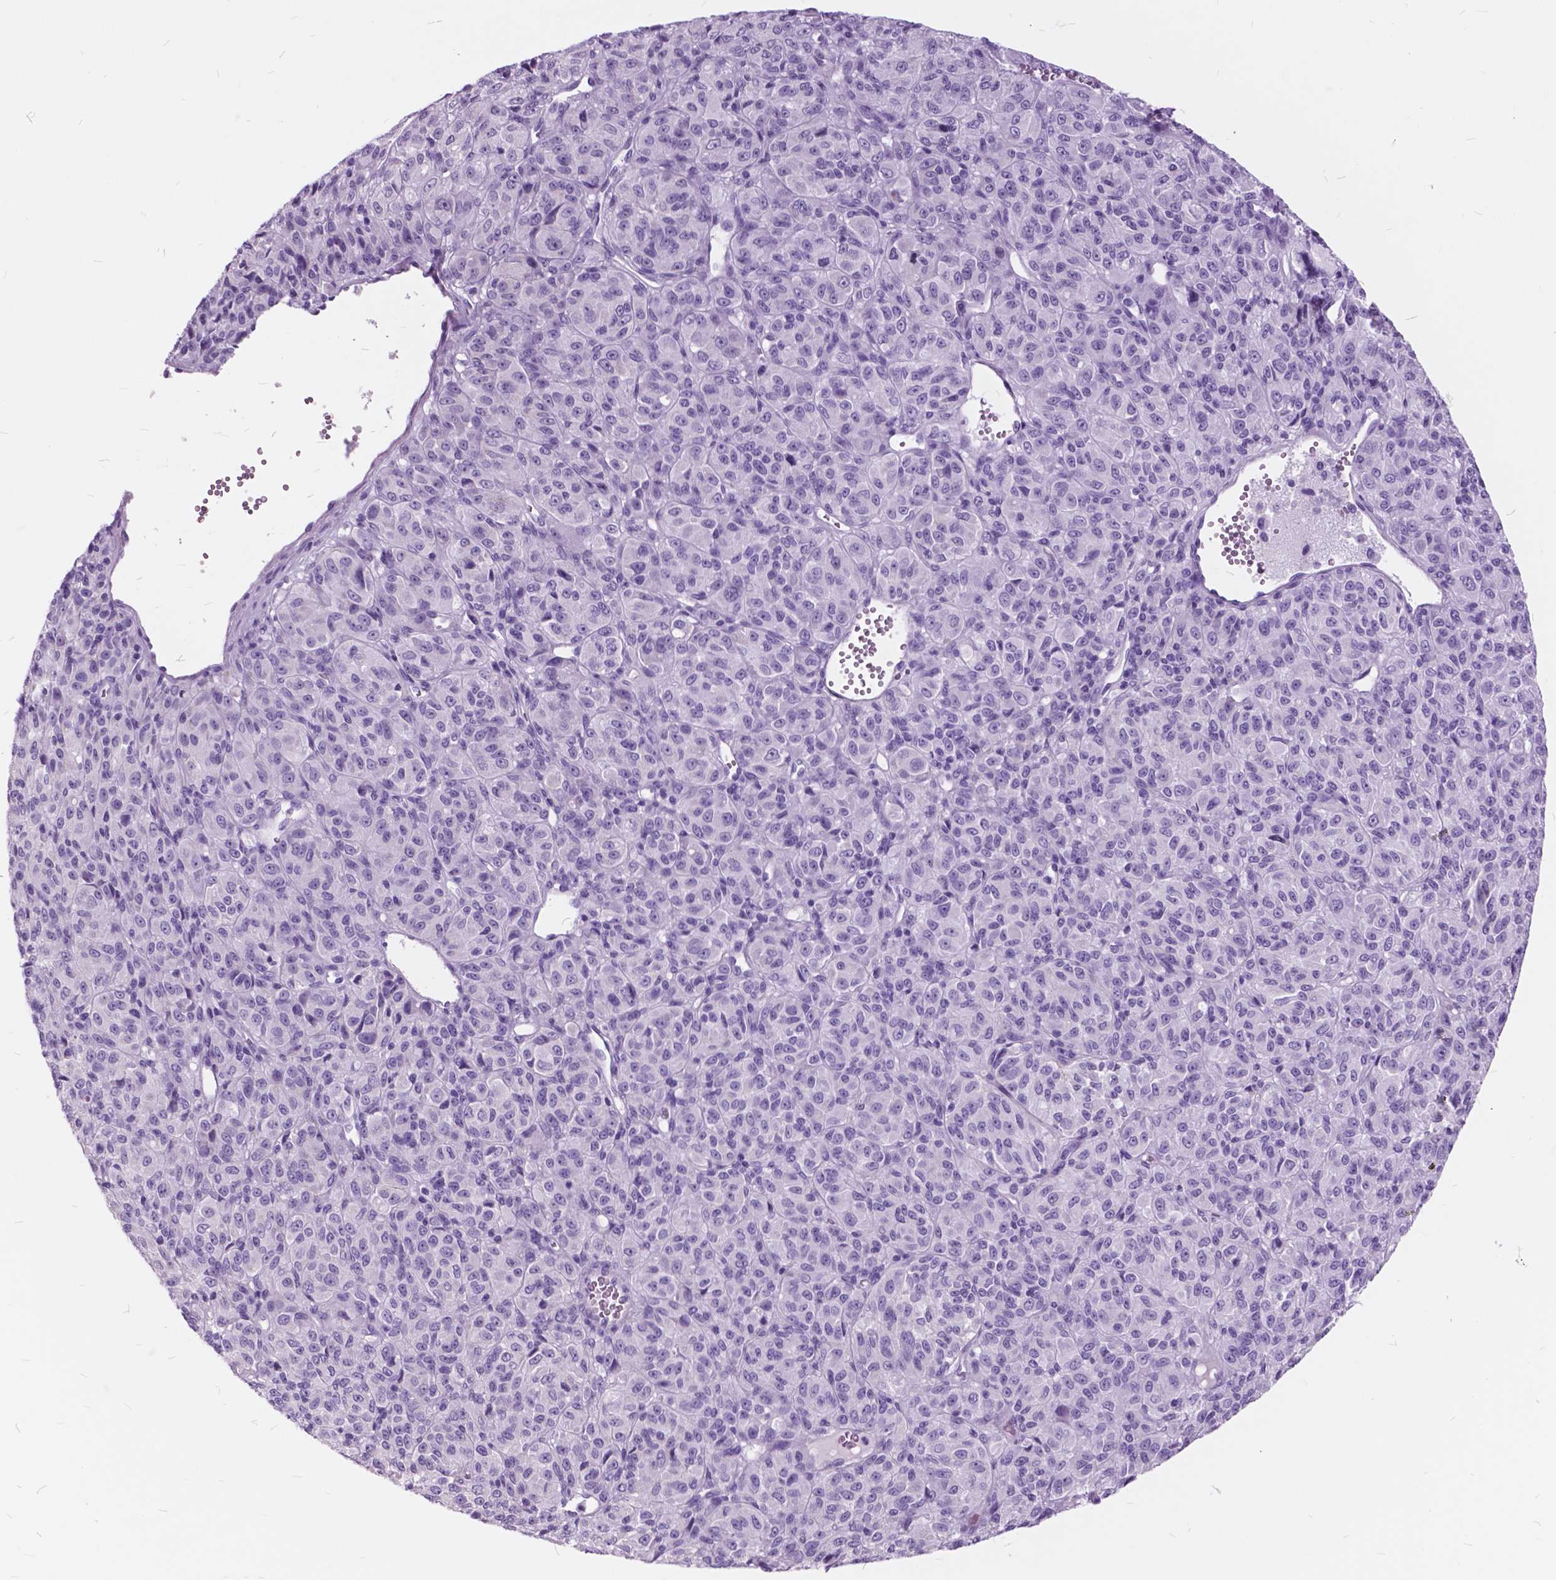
{"staining": {"intensity": "negative", "quantity": "none", "location": "none"}, "tissue": "melanoma", "cell_type": "Tumor cells", "image_type": "cancer", "snomed": [{"axis": "morphology", "description": "Malignant melanoma, Metastatic site"}, {"axis": "topography", "description": "Brain"}], "caption": "This is an immunohistochemistry image of human melanoma. There is no staining in tumor cells.", "gene": "GDF9", "patient": {"sex": "female", "age": 56}}